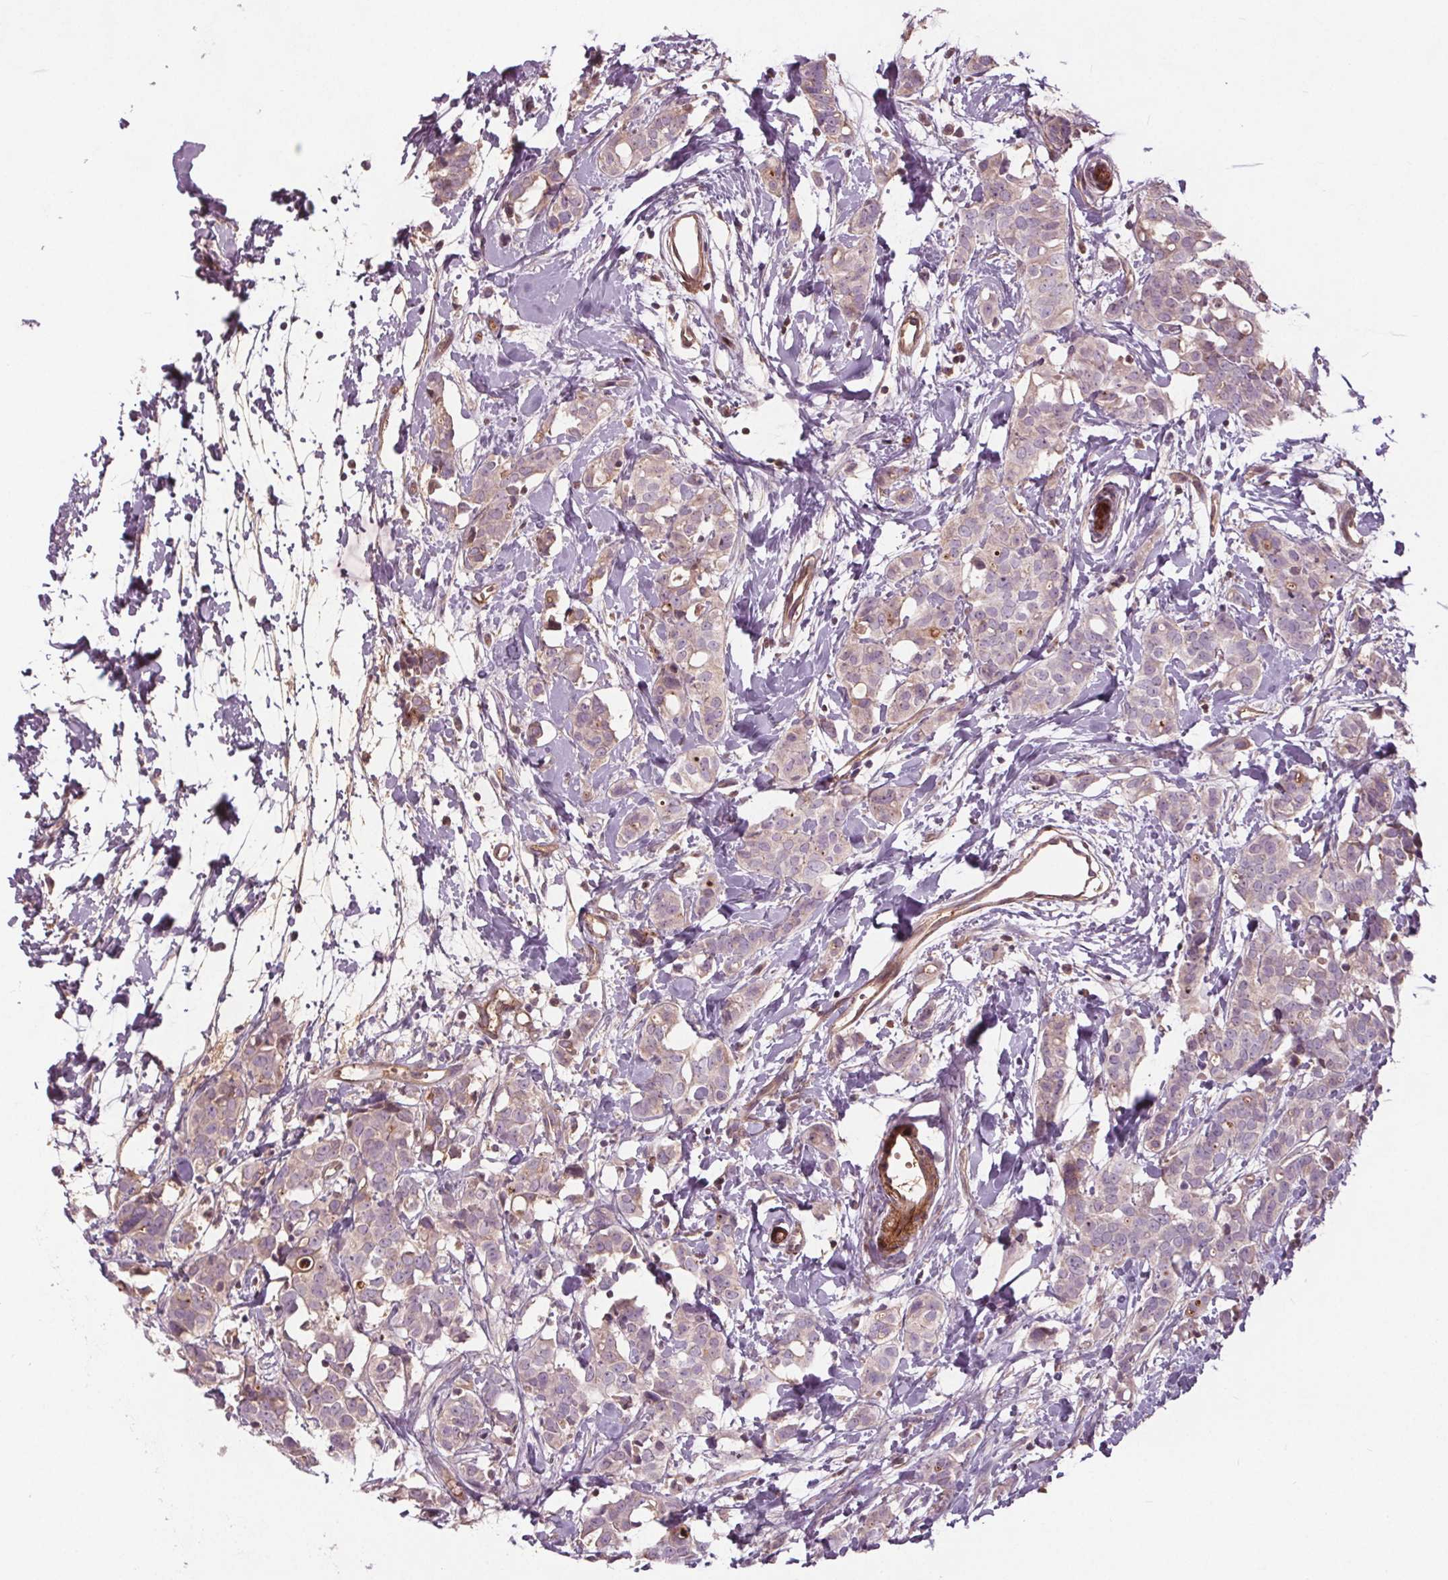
{"staining": {"intensity": "negative", "quantity": "none", "location": "none"}, "tissue": "breast cancer", "cell_type": "Tumor cells", "image_type": "cancer", "snomed": [{"axis": "morphology", "description": "Duct carcinoma"}, {"axis": "topography", "description": "Breast"}], "caption": "DAB immunohistochemical staining of human breast cancer displays no significant positivity in tumor cells.", "gene": "PDGFD", "patient": {"sex": "female", "age": 40}}